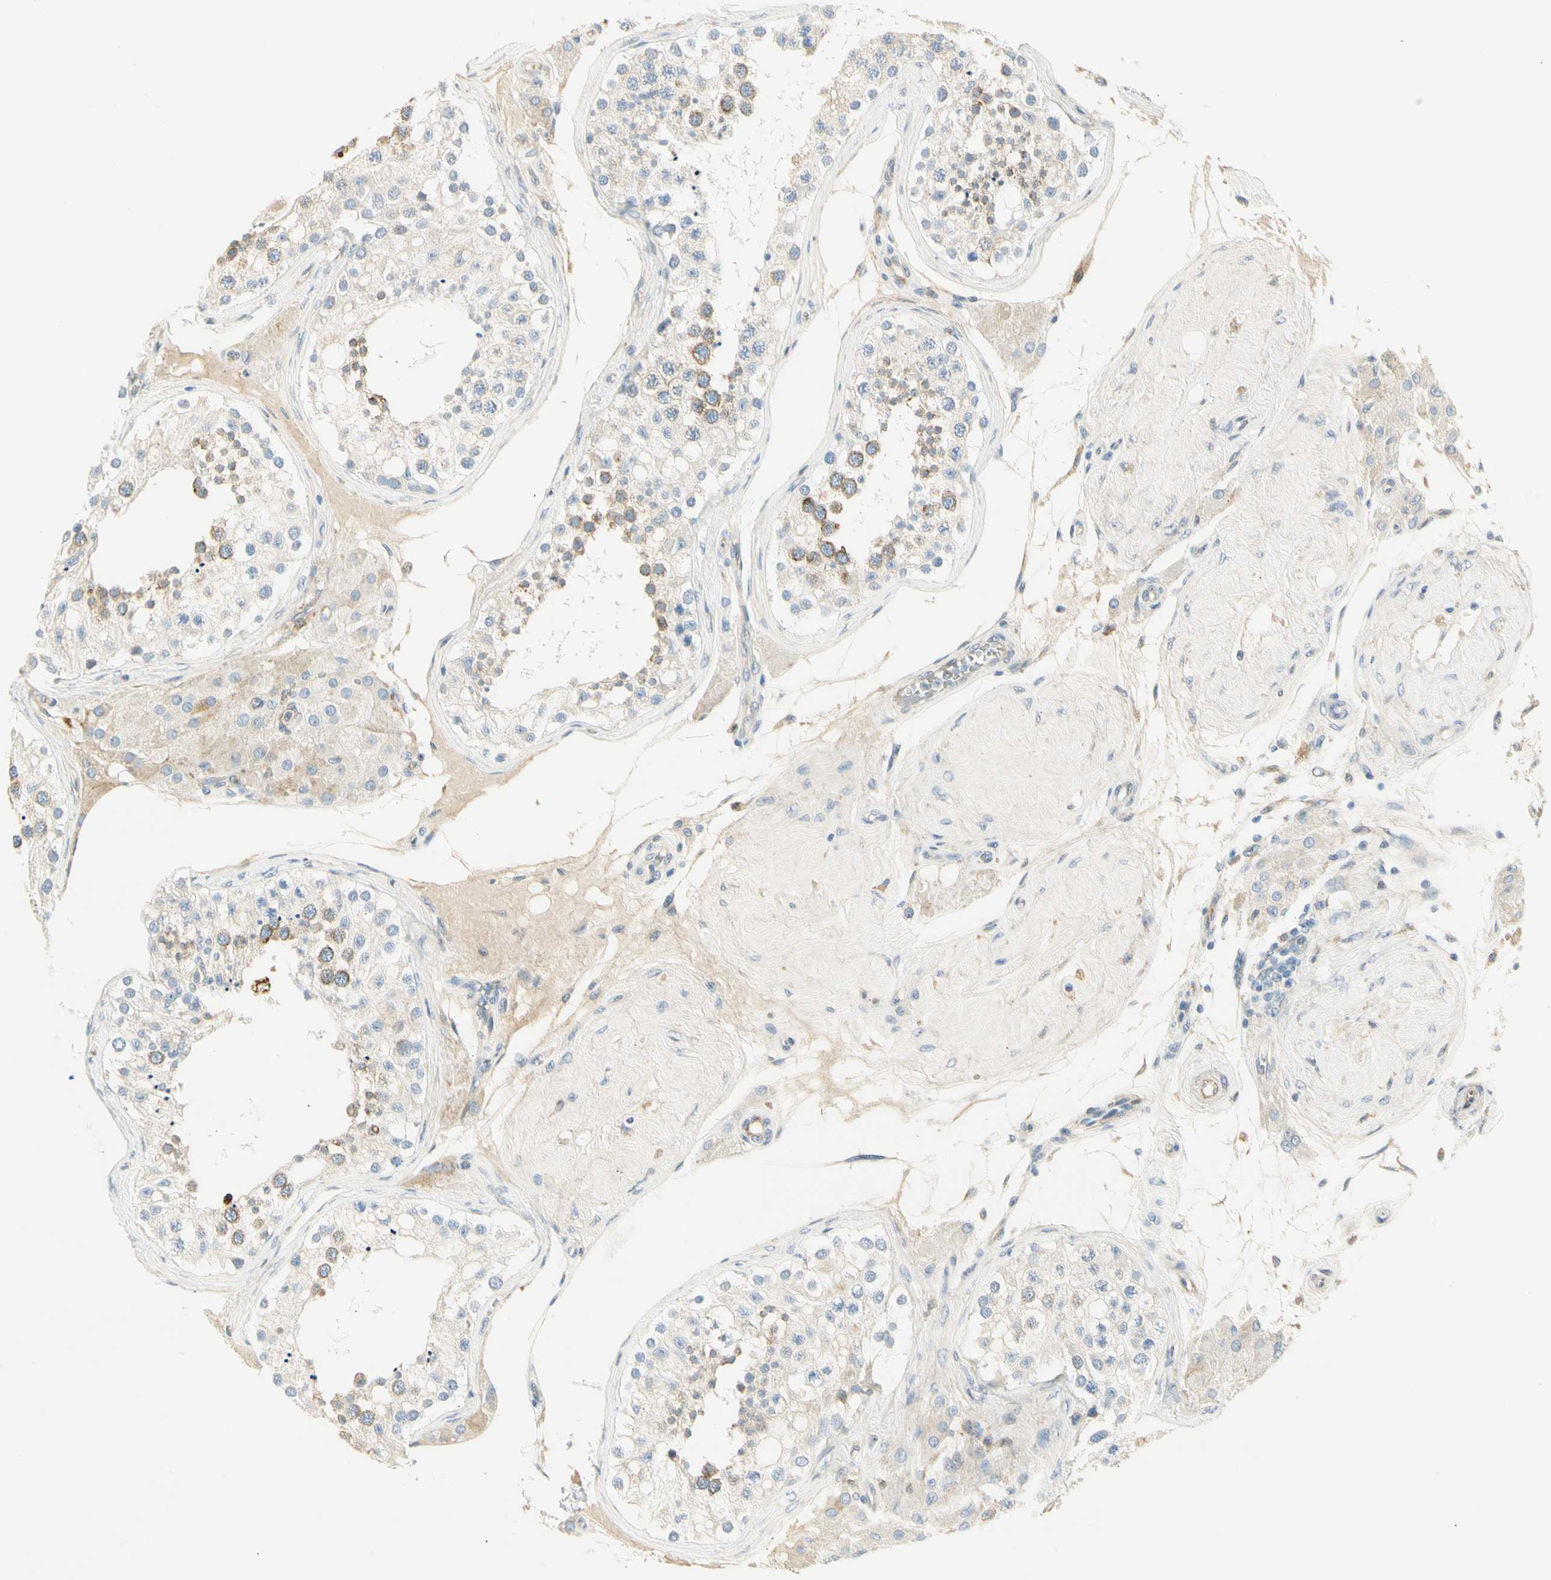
{"staining": {"intensity": "negative", "quantity": "none", "location": "none"}, "tissue": "testis", "cell_type": "Cells in seminiferous ducts", "image_type": "normal", "snomed": [{"axis": "morphology", "description": "Normal tissue, NOS"}, {"axis": "topography", "description": "Testis"}], "caption": "The IHC image has no significant staining in cells in seminiferous ducts of testis.", "gene": "TNFSF11", "patient": {"sex": "male", "age": 68}}